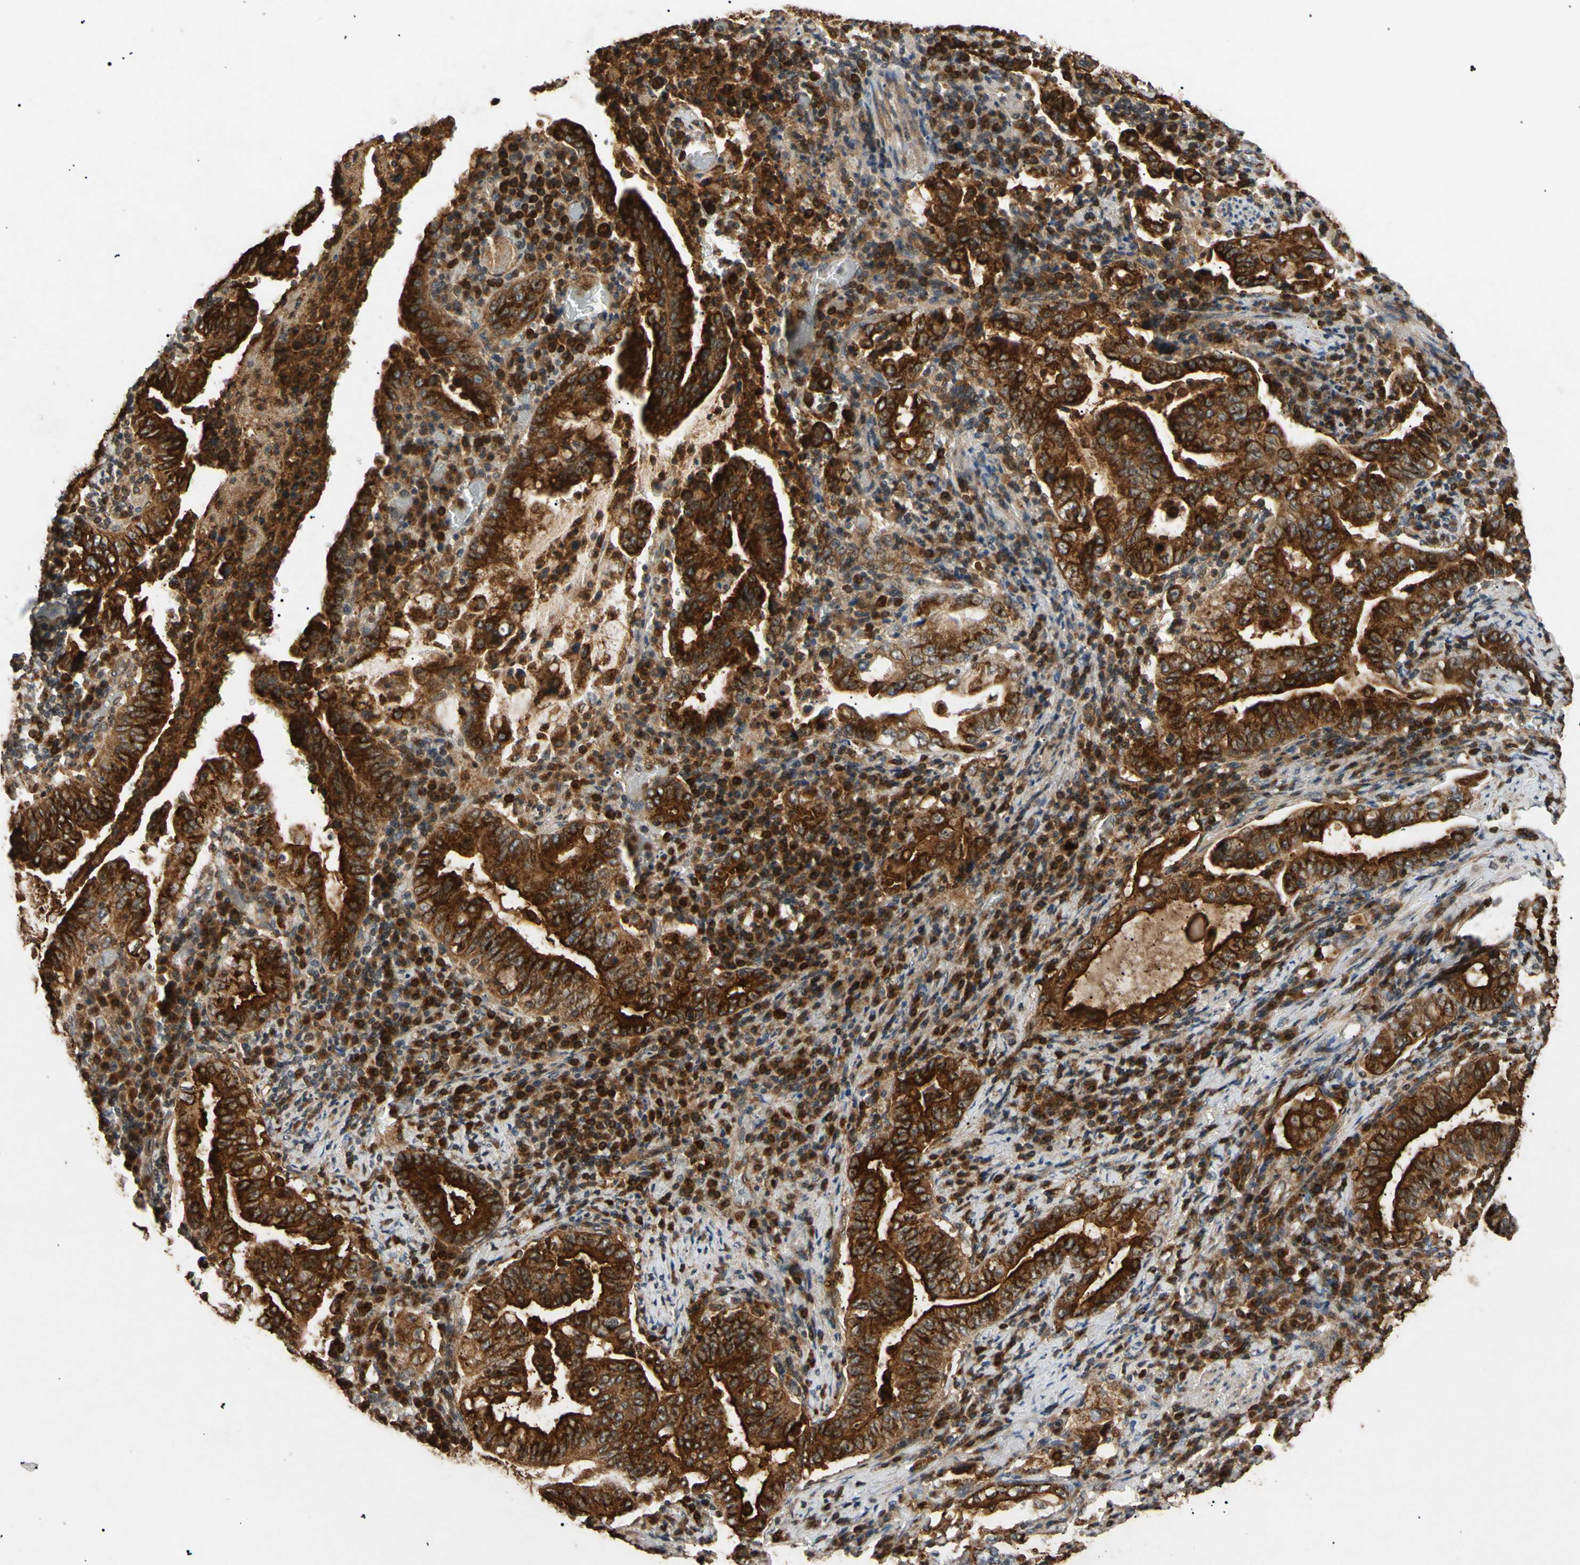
{"staining": {"intensity": "strong", "quantity": ">75%", "location": "cytoplasmic/membranous"}, "tissue": "stomach cancer", "cell_type": "Tumor cells", "image_type": "cancer", "snomed": [{"axis": "morphology", "description": "Normal tissue, NOS"}, {"axis": "morphology", "description": "Adenocarcinoma, NOS"}, {"axis": "topography", "description": "Esophagus"}, {"axis": "topography", "description": "Stomach, upper"}, {"axis": "topography", "description": "Peripheral nerve tissue"}], "caption": "Brown immunohistochemical staining in human stomach adenocarcinoma displays strong cytoplasmic/membranous expression in approximately >75% of tumor cells.", "gene": "TUBB4A", "patient": {"sex": "male", "age": 62}}